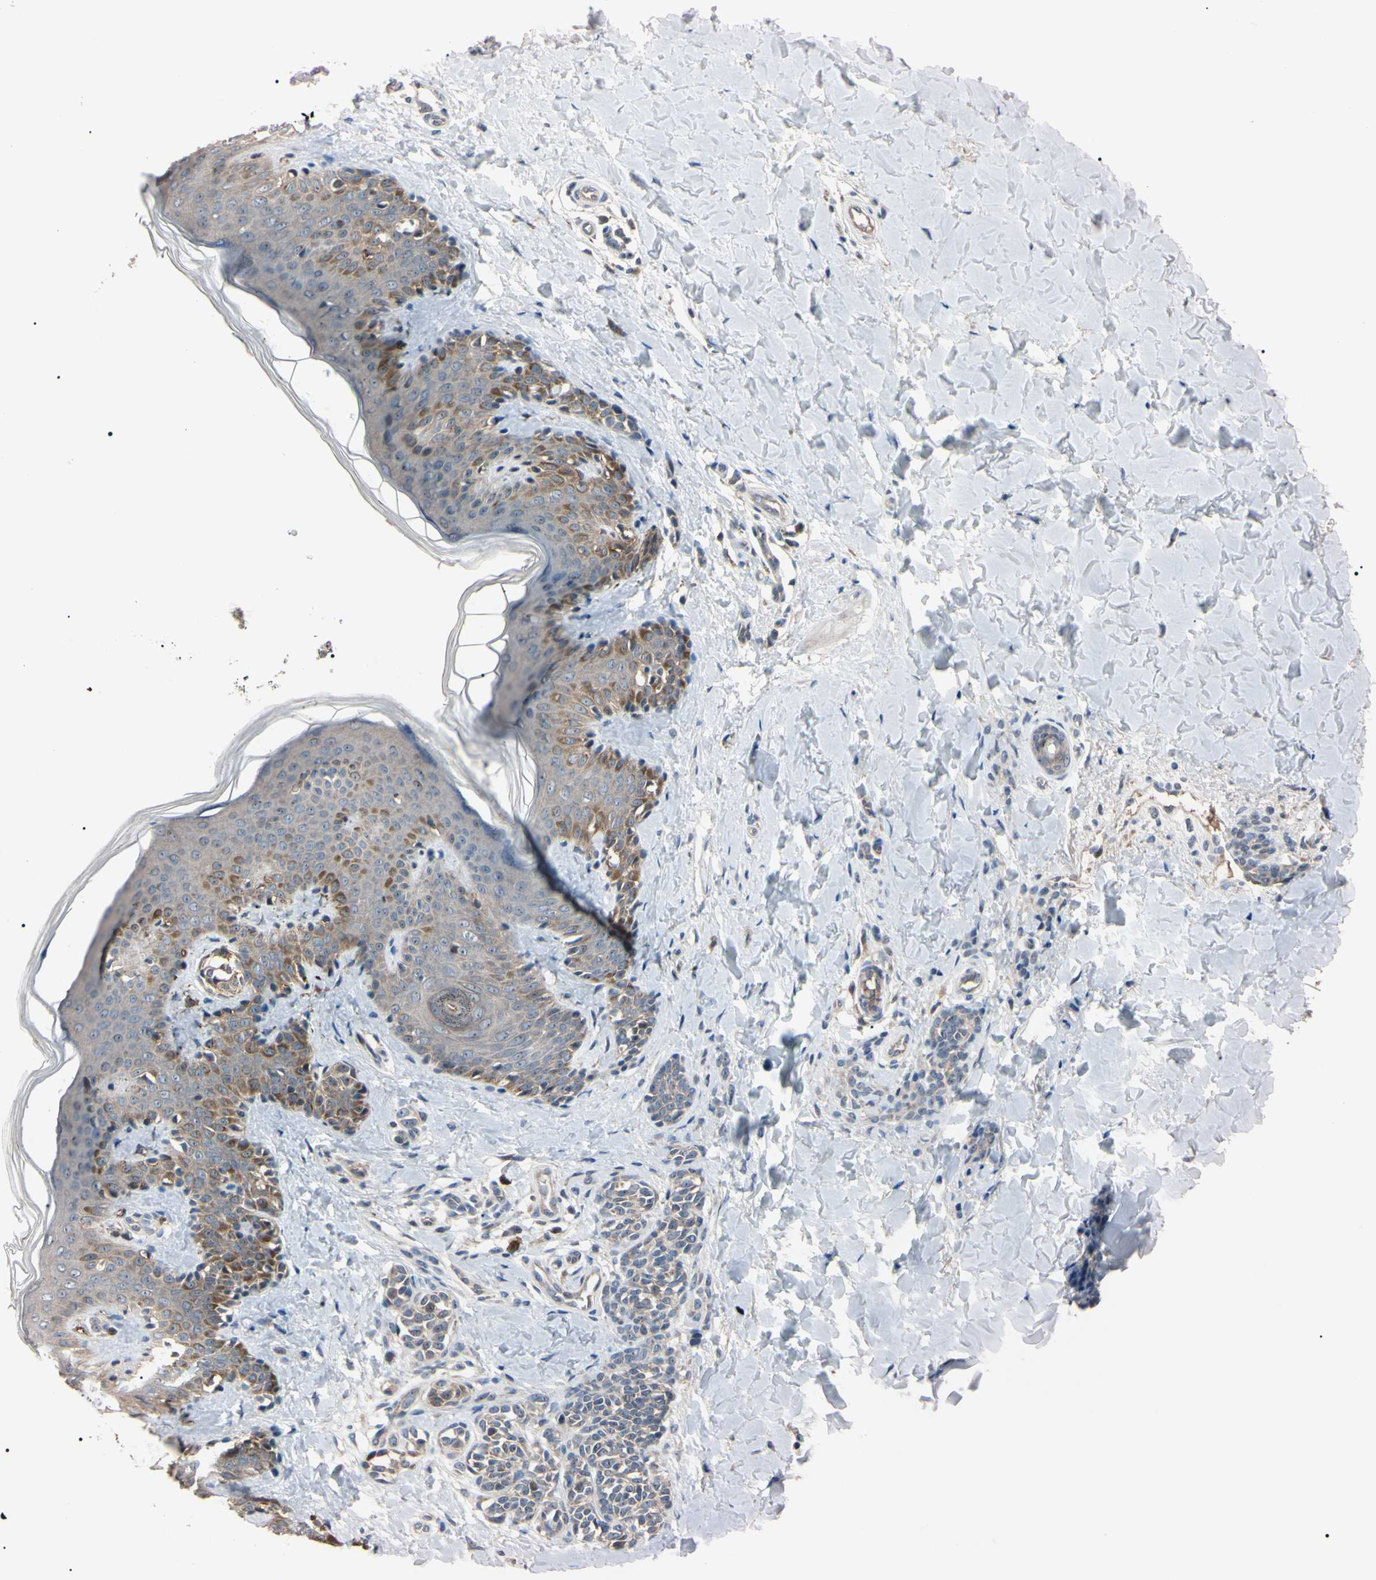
{"staining": {"intensity": "negative", "quantity": "none", "location": "none"}, "tissue": "skin", "cell_type": "Fibroblasts", "image_type": "normal", "snomed": [{"axis": "morphology", "description": "Normal tissue, NOS"}, {"axis": "topography", "description": "Skin"}], "caption": "High power microscopy histopathology image of an immunohistochemistry image of benign skin, revealing no significant staining in fibroblasts. (Stains: DAB (3,3'-diaminobenzidine) immunohistochemistry with hematoxylin counter stain, Microscopy: brightfield microscopy at high magnification).", "gene": "TRAF5", "patient": {"sex": "male", "age": 16}}